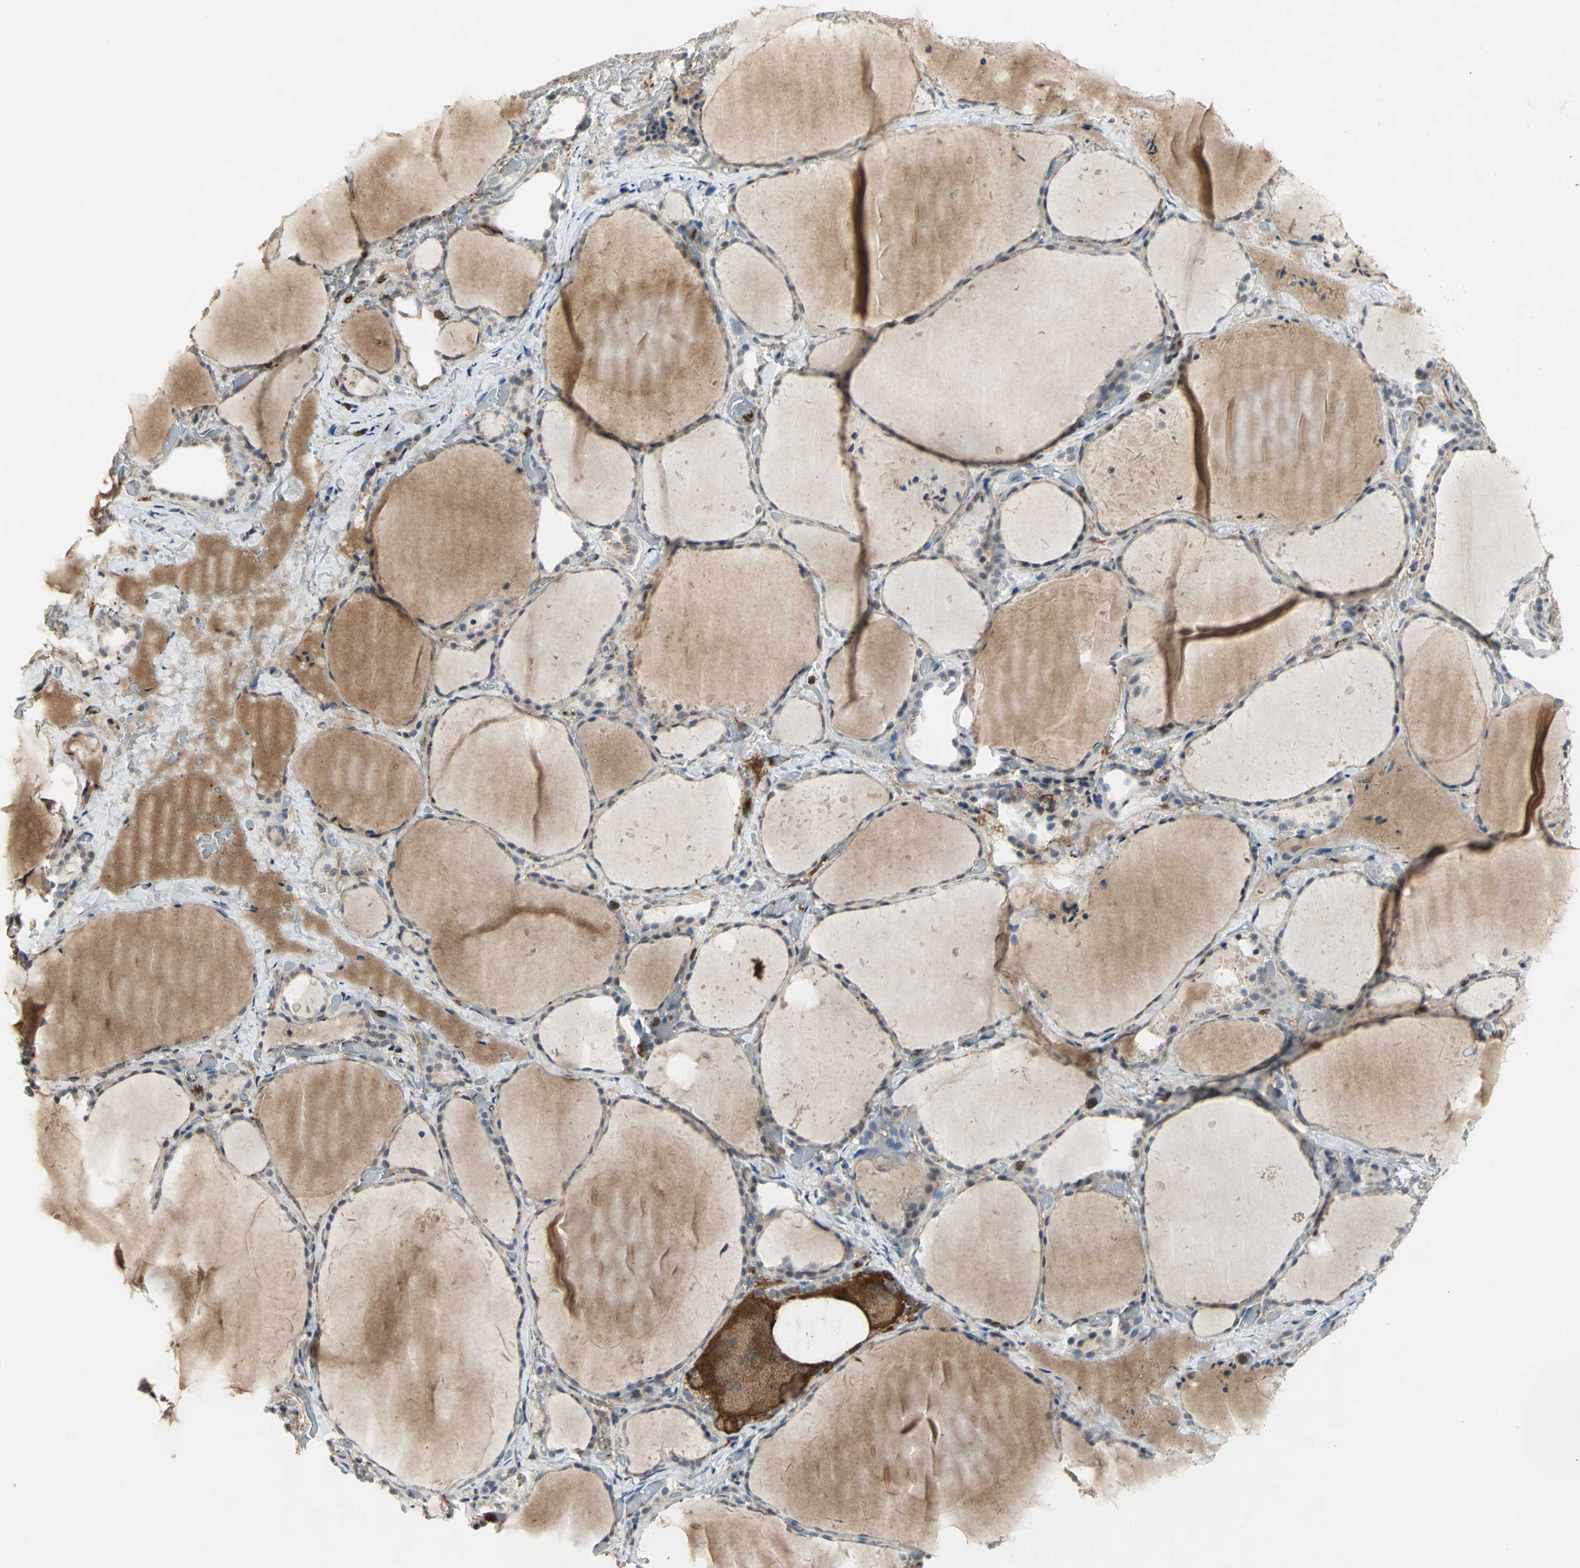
{"staining": {"intensity": "weak", "quantity": "25%-75%", "location": "cytoplasmic/membranous"}, "tissue": "thyroid gland", "cell_type": "Glandular cells", "image_type": "normal", "snomed": [{"axis": "morphology", "description": "Normal tissue, NOS"}, {"axis": "topography", "description": "Thyroid gland"}], "caption": "High-magnification brightfield microscopy of unremarkable thyroid gland stained with DAB (3,3'-diaminobenzidine) (brown) and counterstained with hematoxylin (blue). glandular cells exhibit weak cytoplasmic/membranous staining is appreciated in about25%-75% of cells.", "gene": "SKAP2", "patient": {"sex": "female", "age": 22}}